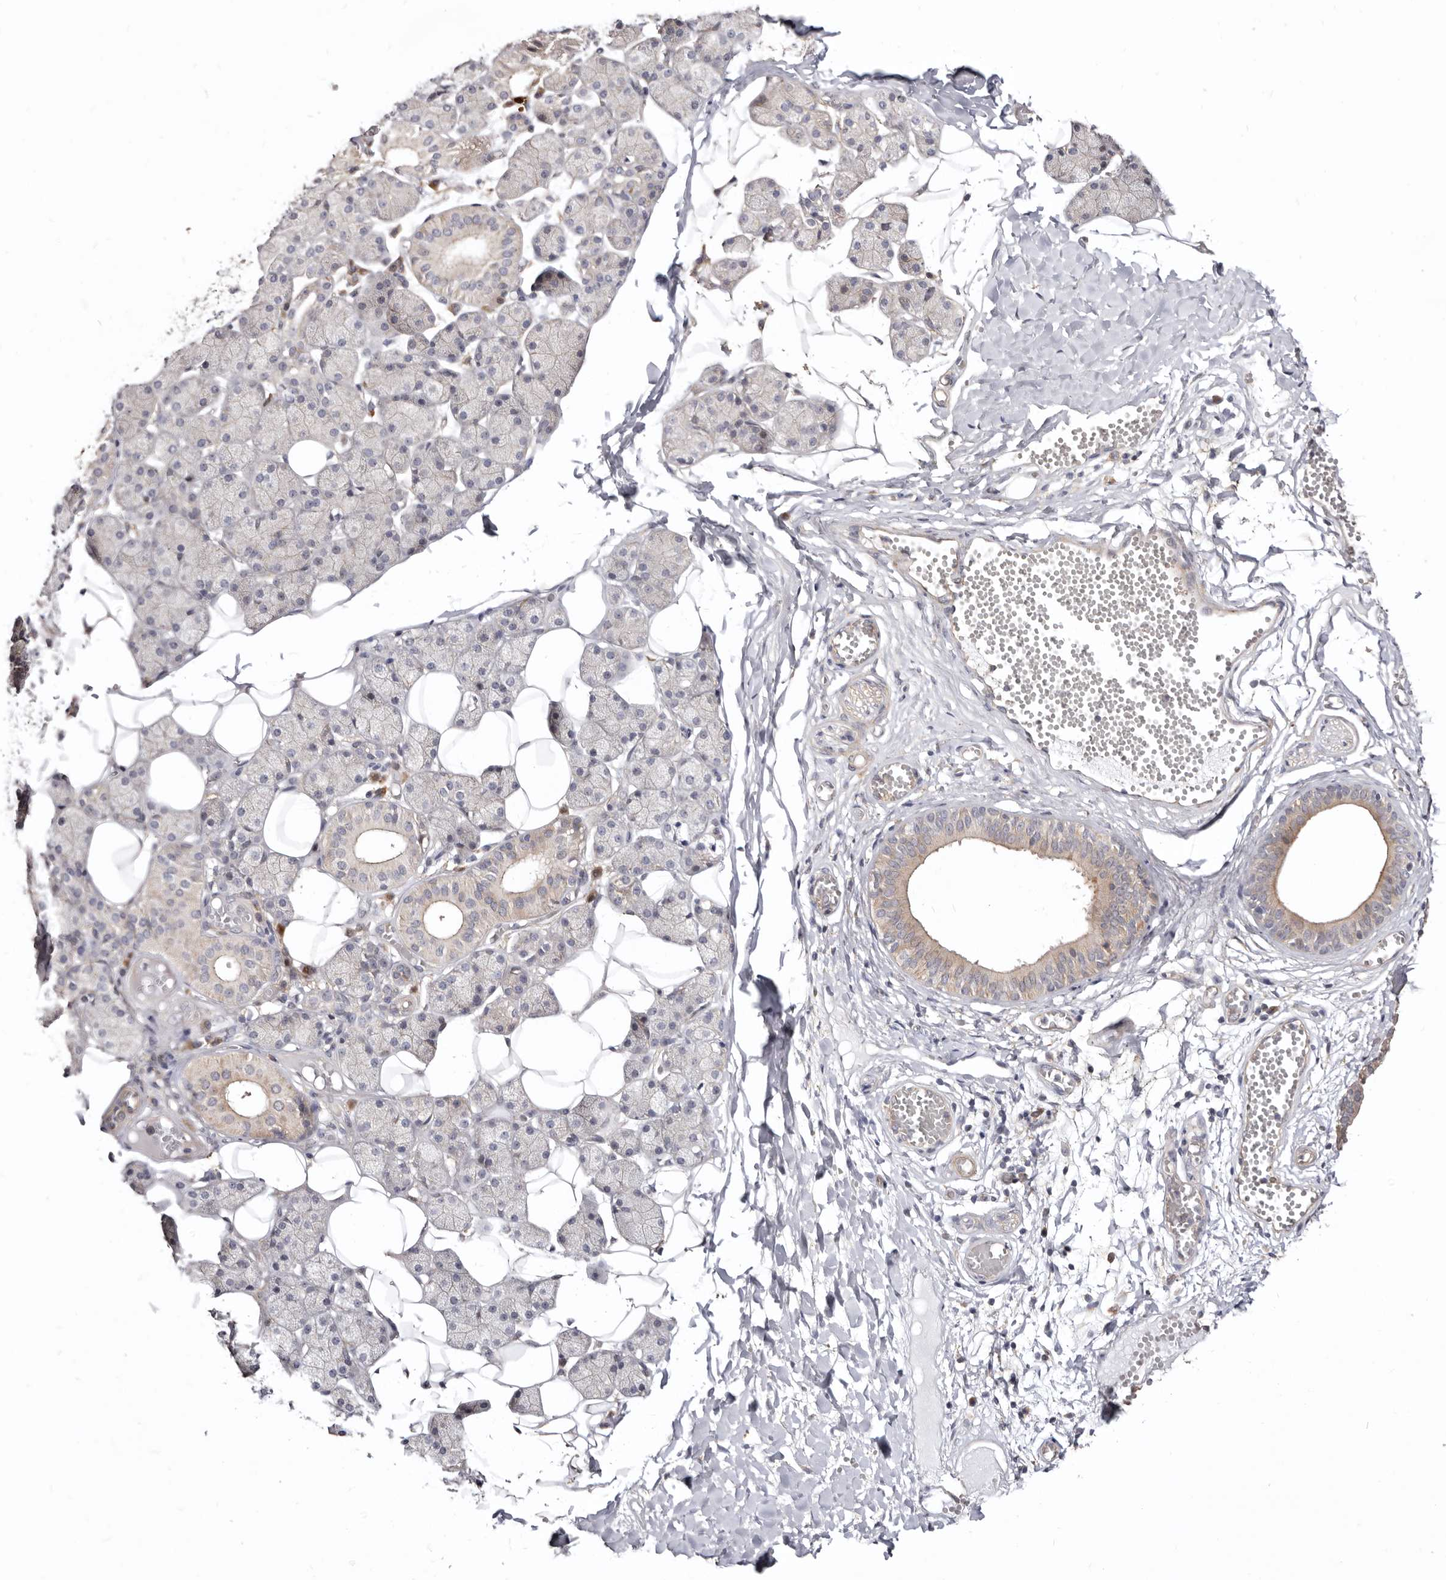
{"staining": {"intensity": "weak", "quantity": "<25%", "location": "cytoplasmic/membranous"}, "tissue": "salivary gland", "cell_type": "Glandular cells", "image_type": "normal", "snomed": [{"axis": "morphology", "description": "Normal tissue, NOS"}, {"axis": "topography", "description": "Salivary gland"}], "caption": "This is an IHC image of normal salivary gland. There is no staining in glandular cells.", "gene": "GPATCH4", "patient": {"sex": "female", "age": 33}}